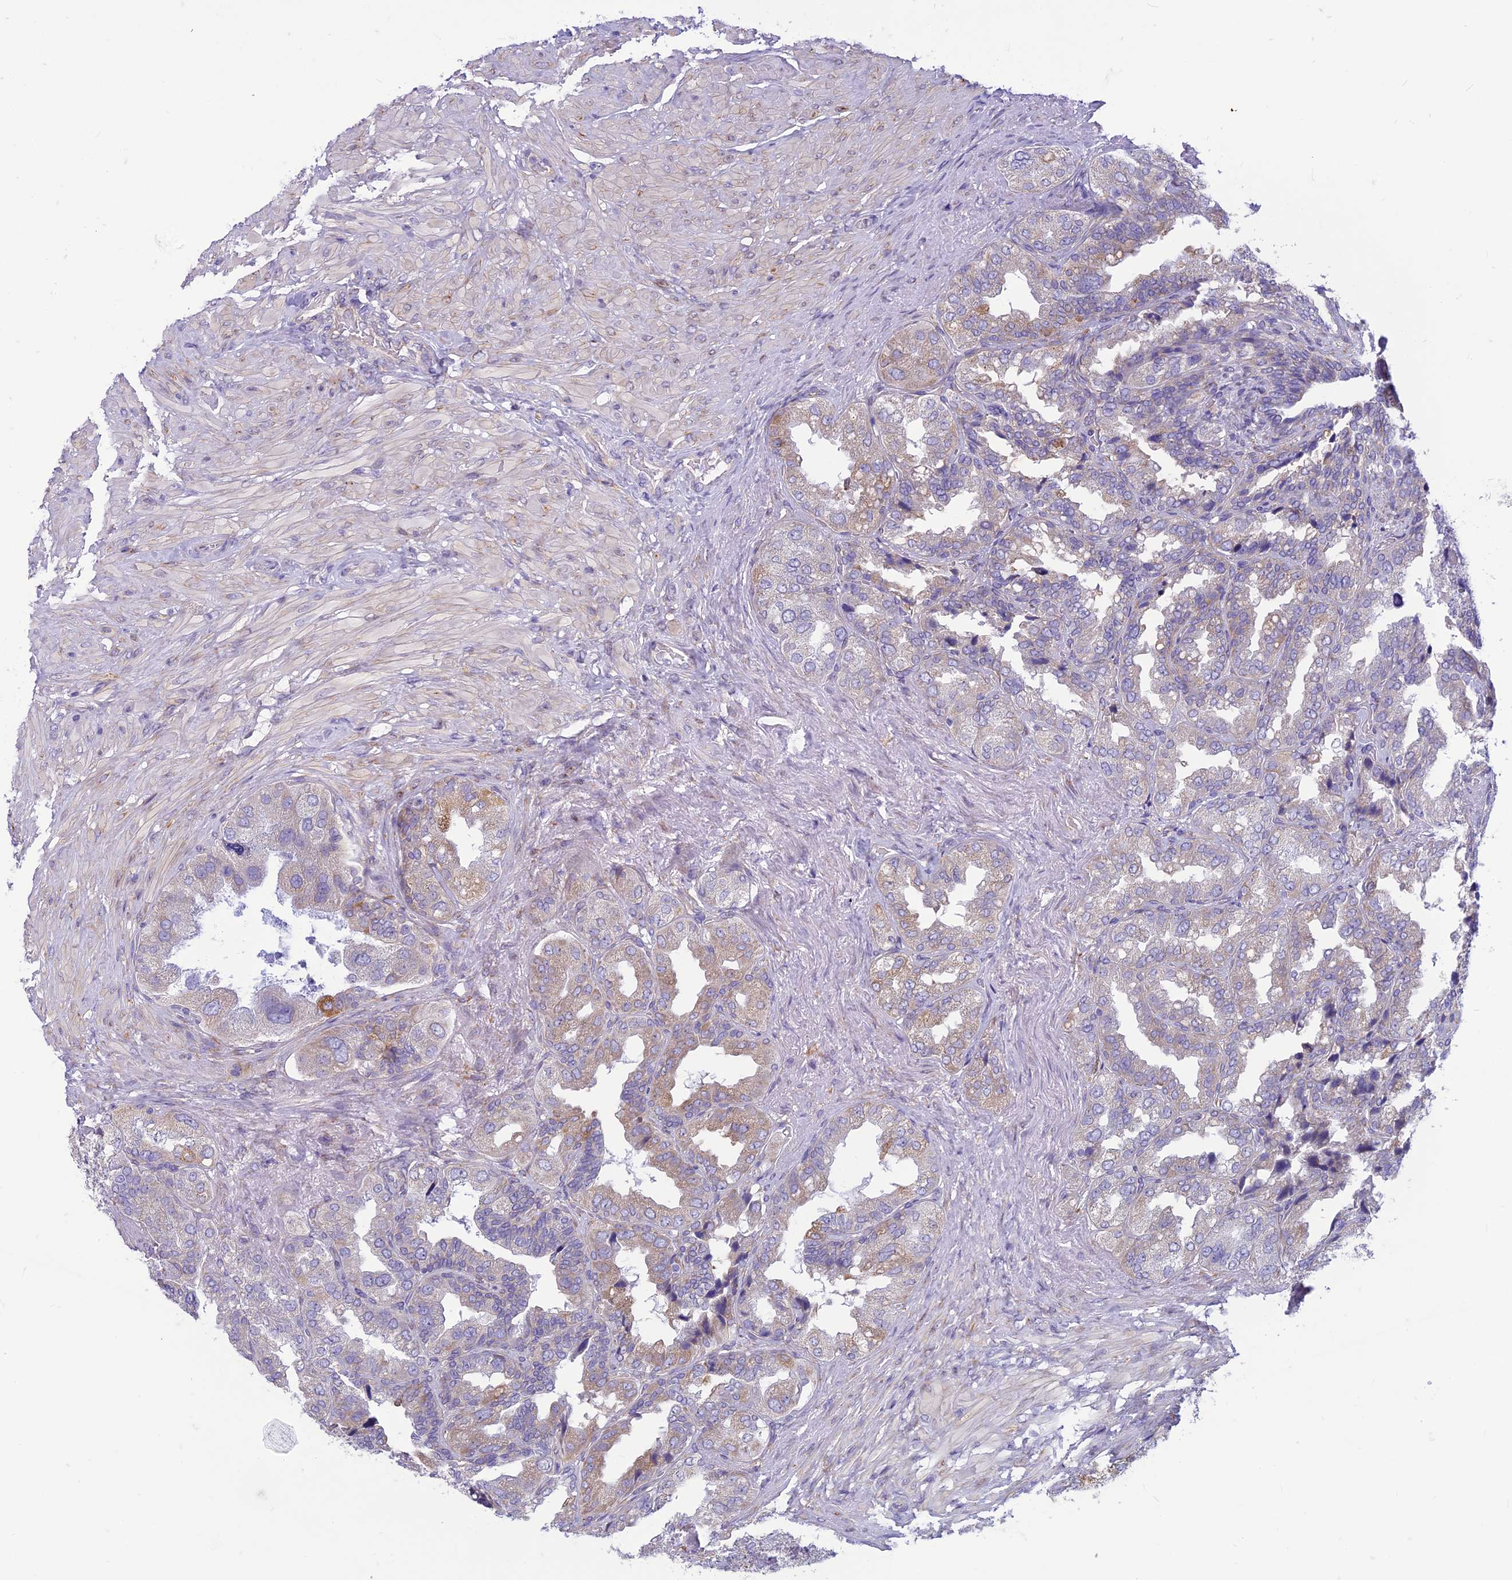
{"staining": {"intensity": "weak", "quantity": "25%-75%", "location": "cytoplasmic/membranous"}, "tissue": "seminal vesicle", "cell_type": "Glandular cells", "image_type": "normal", "snomed": [{"axis": "morphology", "description": "Normal tissue, NOS"}, {"axis": "topography", "description": "Seminal veicle"}, {"axis": "topography", "description": "Peripheral nerve tissue"}], "caption": "Glandular cells display low levels of weak cytoplasmic/membranous expression in approximately 25%-75% of cells in normal seminal vesicle.", "gene": "CENATAC", "patient": {"sex": "male", "age": 63}}